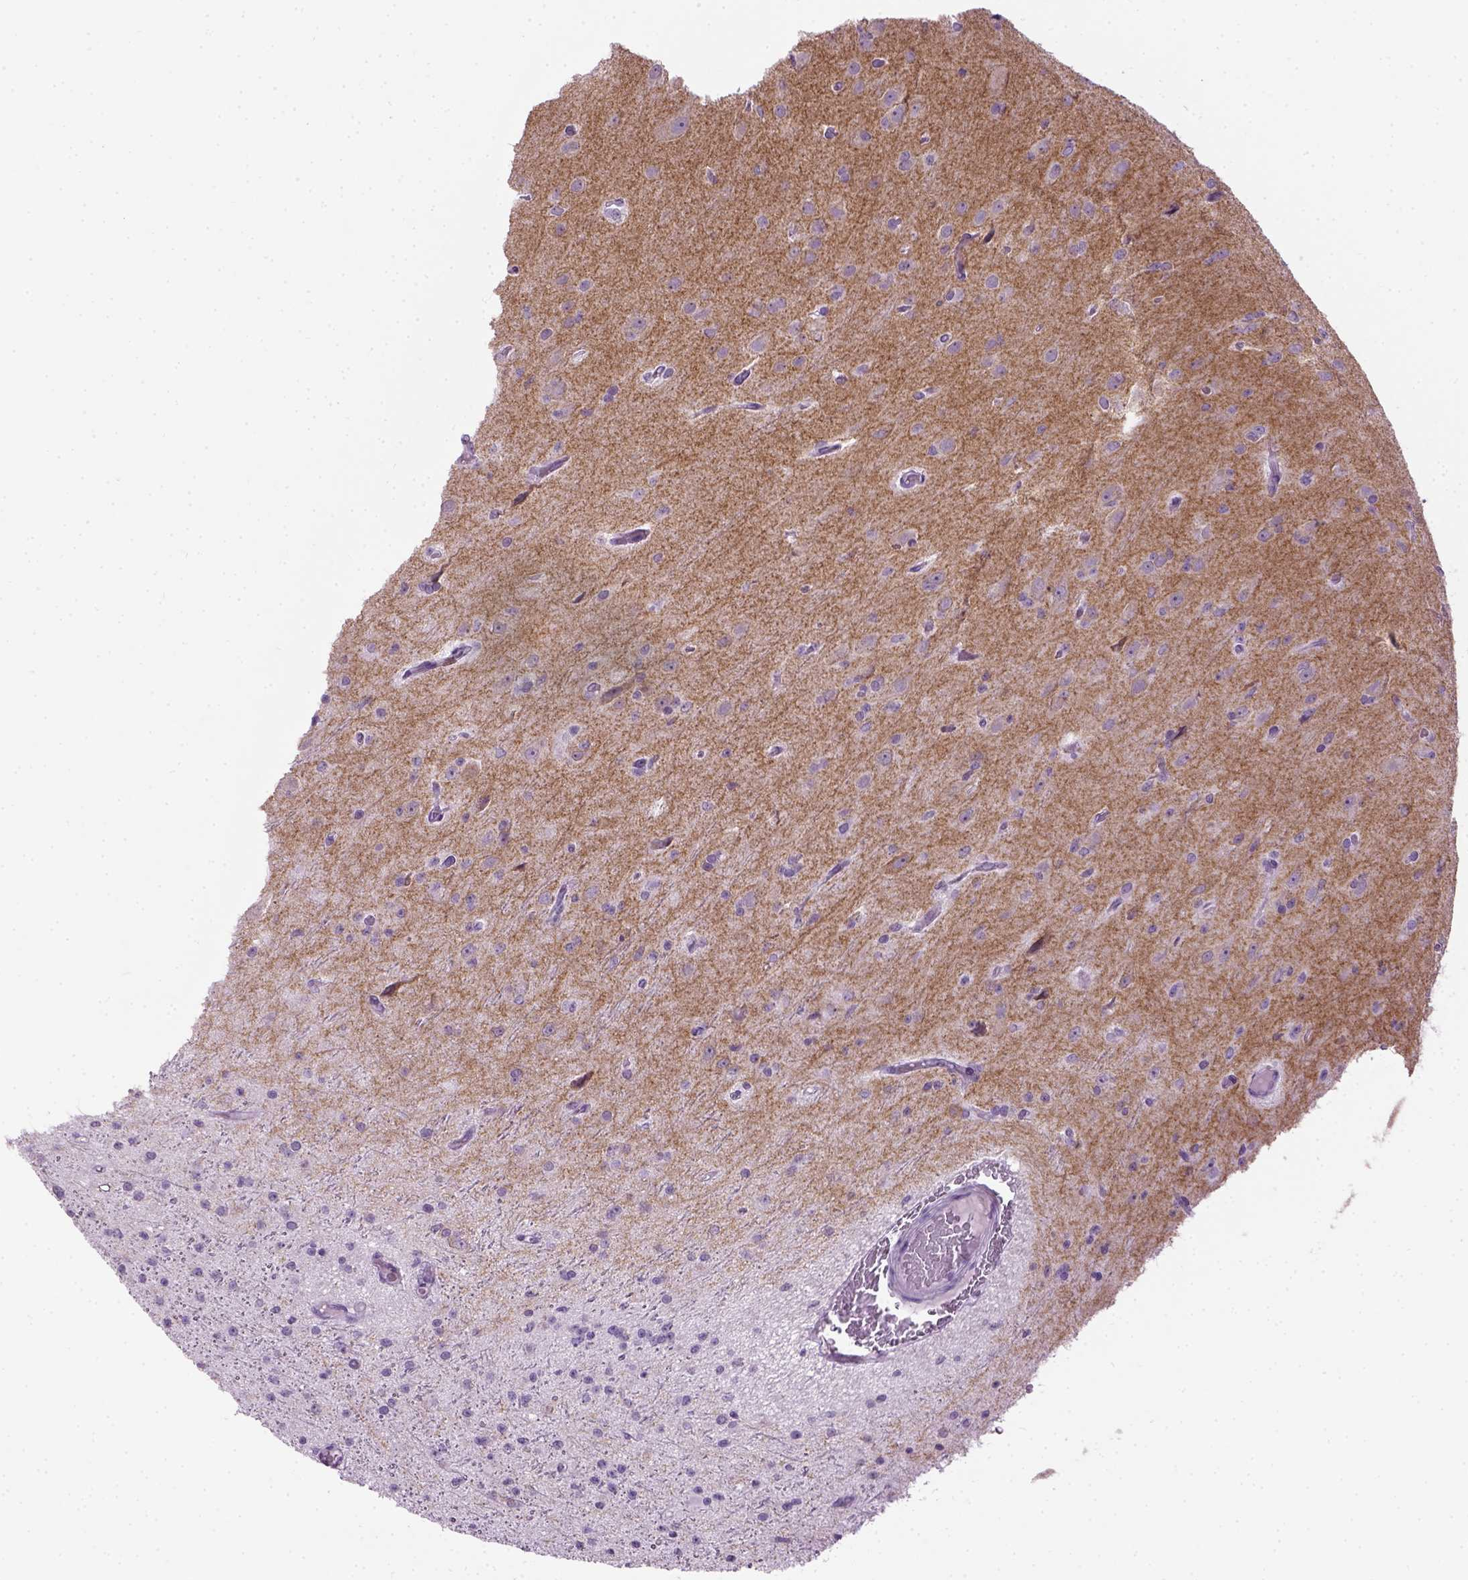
{"staining": {"intensity": "negative", "quantity": "none", "location": "none"}, "tissue": "glioma", "cell_type": "Tumor cells", "image_type": "cancer", "snomed": [{"axis": "morphology", "description": "Glioma, malignant, Low grade"}, {"axis": "topography", "description": "Brain"}], "caption": "The immunohistochemistry (IHC) image has no significant expression in tumor cells of low-grade glioma (malignant) tissue.", "gene": "GABRB2", "patient": {"sex": "male", "age": 27}}